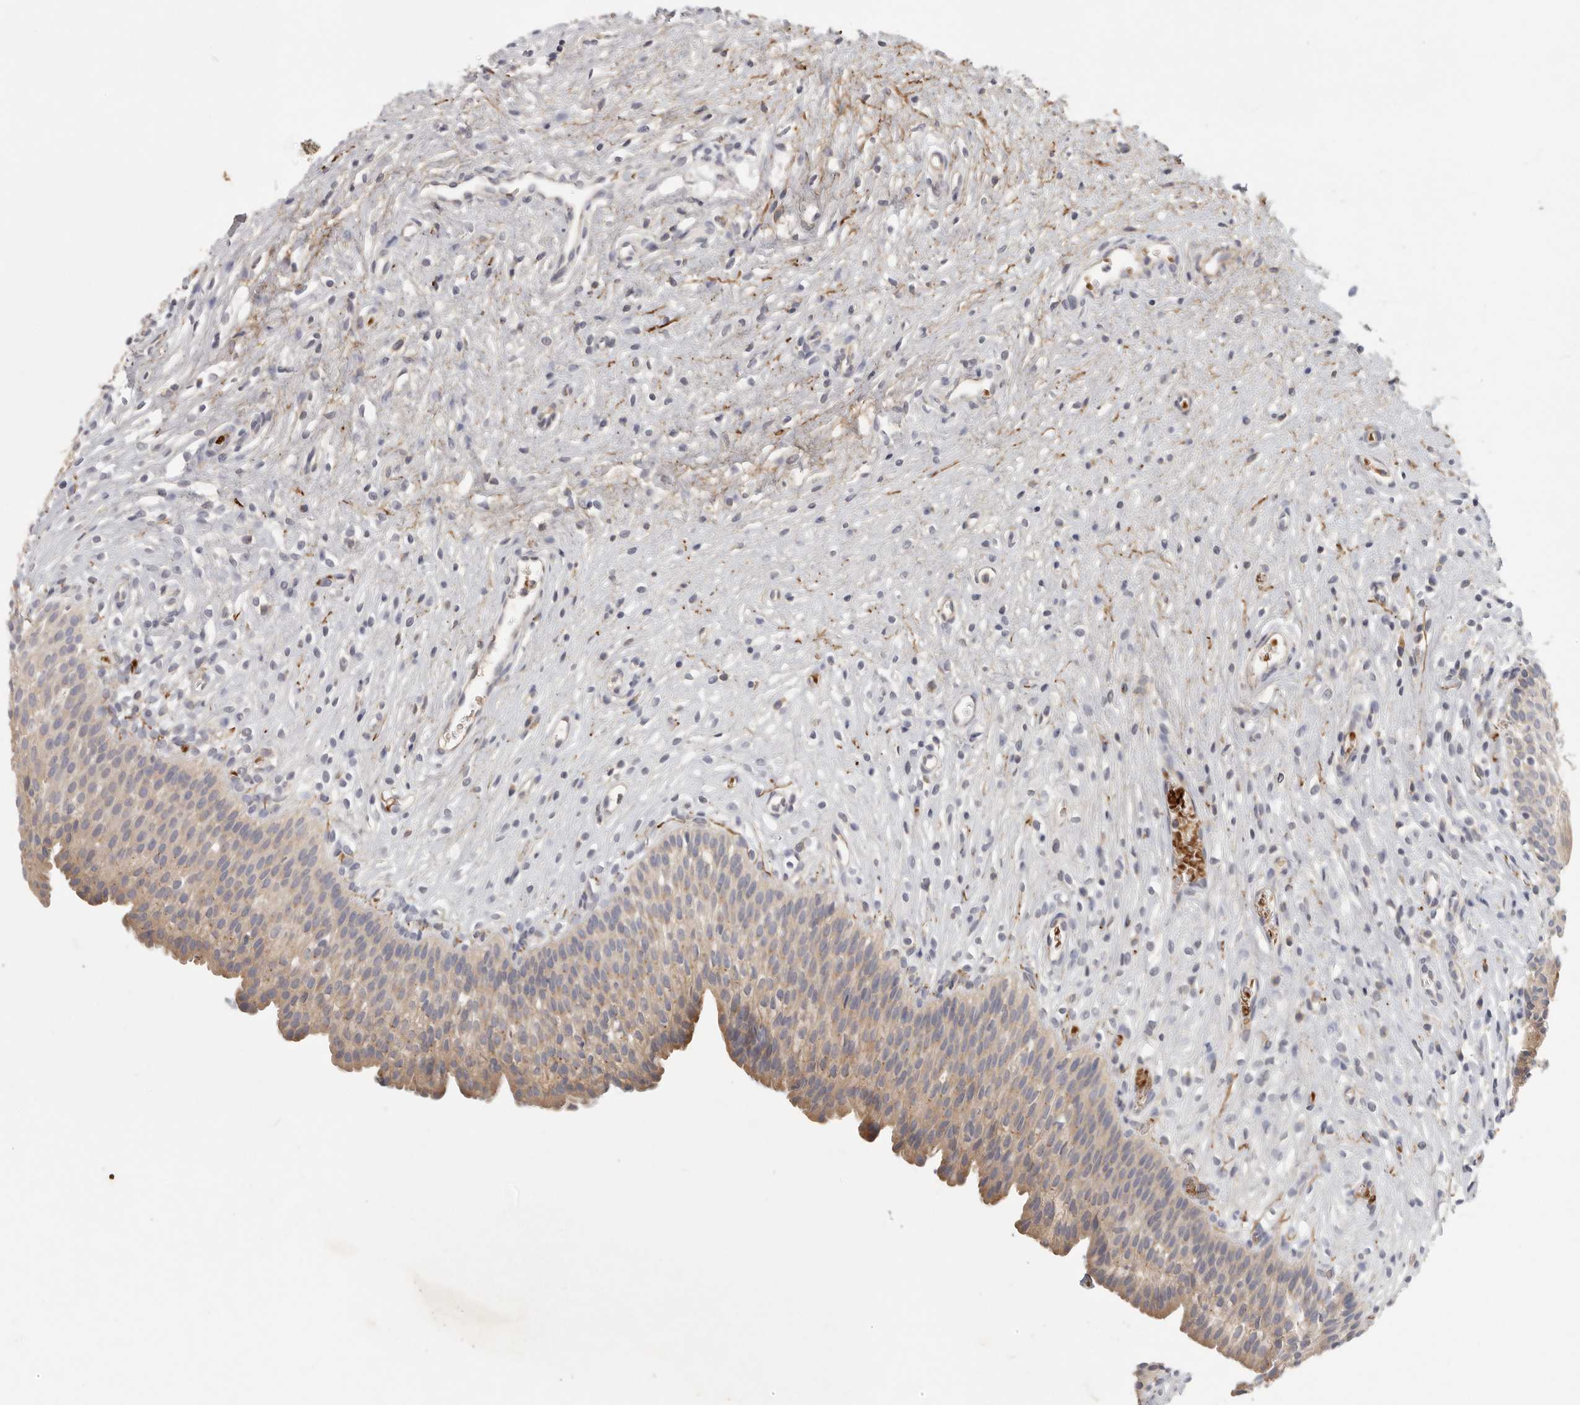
{"staining": {"intensity": "moderate", "quantity": "25%-75%", "location": "cytoplasmic/membranous"}, "tissue": "urinary bladder", "cell_type": "Urothelial cells", "image_type": "normal", "snomed": [{"axis": "morphology", "description": "Normal tissue, NOS"}, {"axis": "topography", "description": "Urinary bladder"}], "caption": "This image displays unremarkable urinary bladder stained with immunohistochemistry (IHC) to label a protein in brown. The cytoplasmic/membranous of urothelial cells show moderate positivity for the protein. Nuclei are counter-stained blue.", "gene": "CFAP298", "patient": {"sex": "male", "age": 1}}